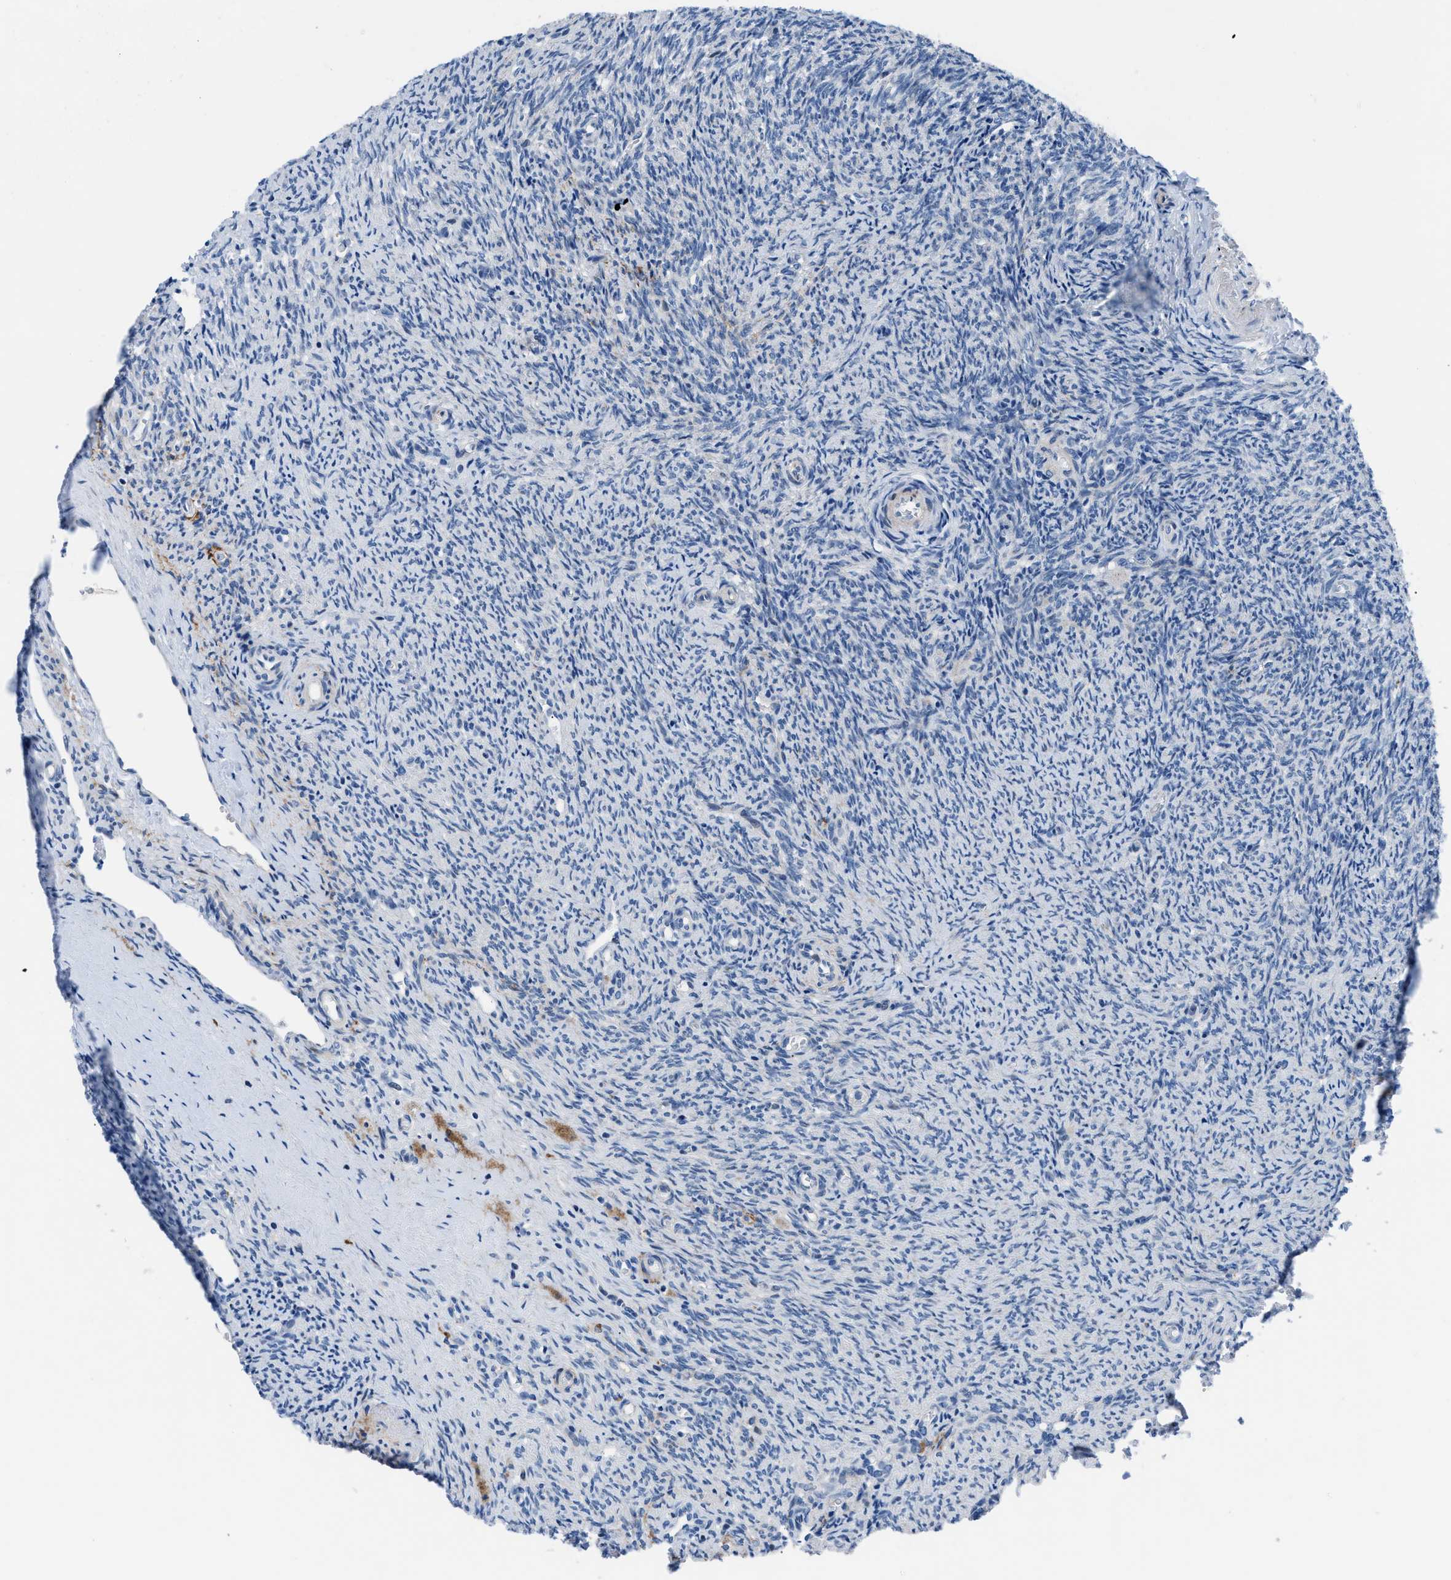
{"staining": {"intensity": "moderate", "quantity": ">75%", "location": "cytoplasmic/membranous"}, "tissue": "ovary", "cell_type": "Follicle cells", "image_type": "normal", "snomed": [{"axis": "morphology", "description": "Normal tissue, NOS"}, {"axis": "topography", "description": "Ovary"}], "caption": "Brown immunohistochemical staining in benign human ovary reveals moderate cytoplasmic/membranous expression in approximately >75% of follicle cells.", "gene": "UAP1", "patient": {"sex": "female", "age": 41}}